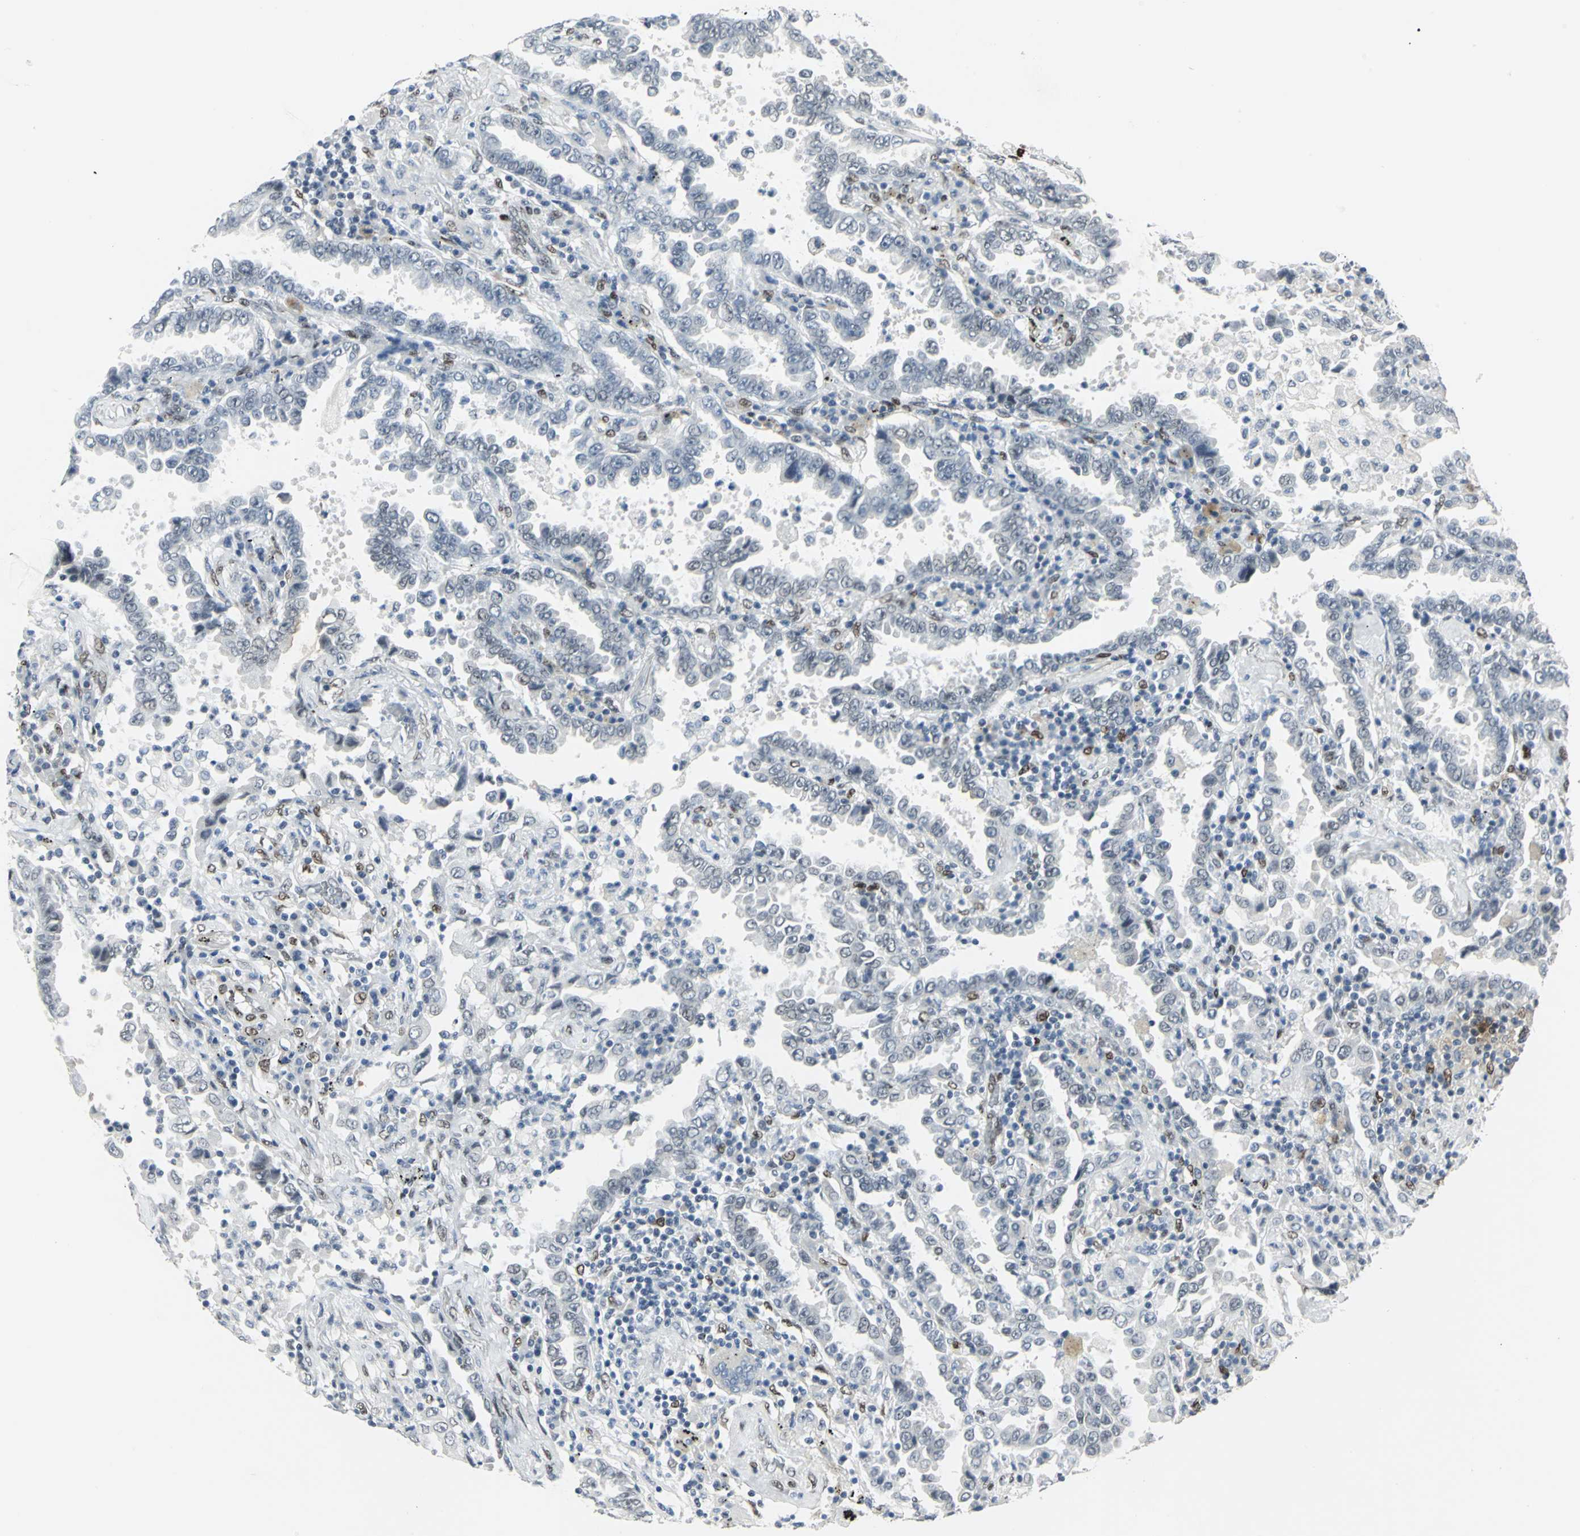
{"staining": {"intensity": "negative", "quantity": "none", "location": "none"}, "tissue": "lung cancer", "cell_type": "Tumor cells", "image_type": "cancer", "snomed": [{"axis": "morphology", "description": "Normal tissue, NOS"}, {"axis": "morphology", "description": "Inflammation, NOS"}, {"axis": "morphology", "description": "Adenocarcinoma, NOS"}, {"axis": "topography", "description": "Lung"}], "caption": "DAB (3,3'-diaminobenzidine) immunohistochemical staining of human lung adenocarcinoma reveals no significant staining in tumor cells. (DAB (3,3'-diaminobenzidine) immunohistochemistry (IHC) with hematoxylin counter stain).", "gene": "MEIS2", "patient": {"sex": "female", "age": 64}}